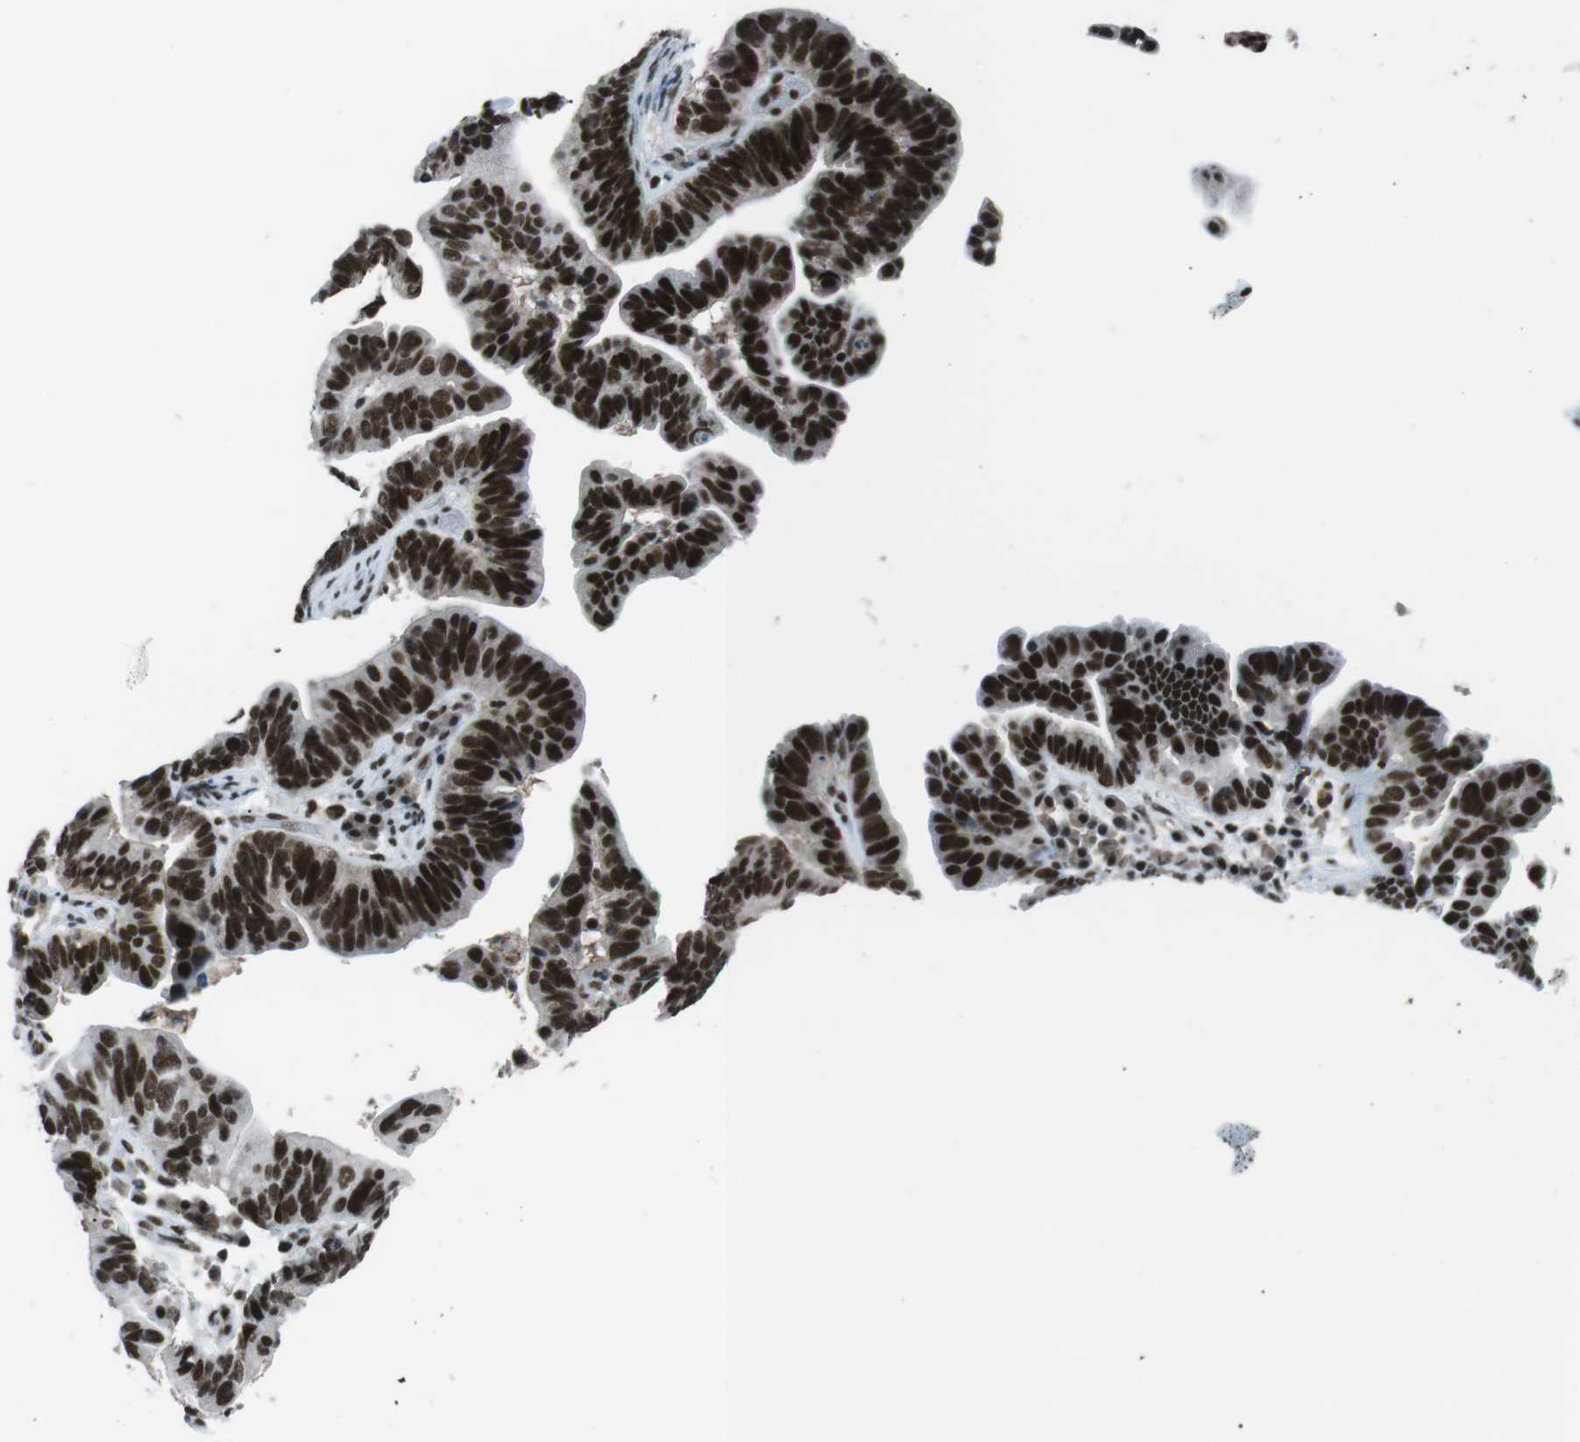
{"staining": {"intensity": "strong", "quantity": ">75%", "location": "nuclear"}, "tissue": "ovarian cancer", "cell_type": "Tumor cells", "image_type": "cancer", "snomed": [{"axis": "morphology", "description": "Cystadenocarcinoma, serous, NOS"}, {"axis": "topography", "description": "Ovary"}], "caption": "Ovarian cancer stained for a protein (brown) reveals strong nuclear positive staining in about >75% of tumor cells.", "gene": "TAF1", "patient": {"sex": "female", "age": 56}}